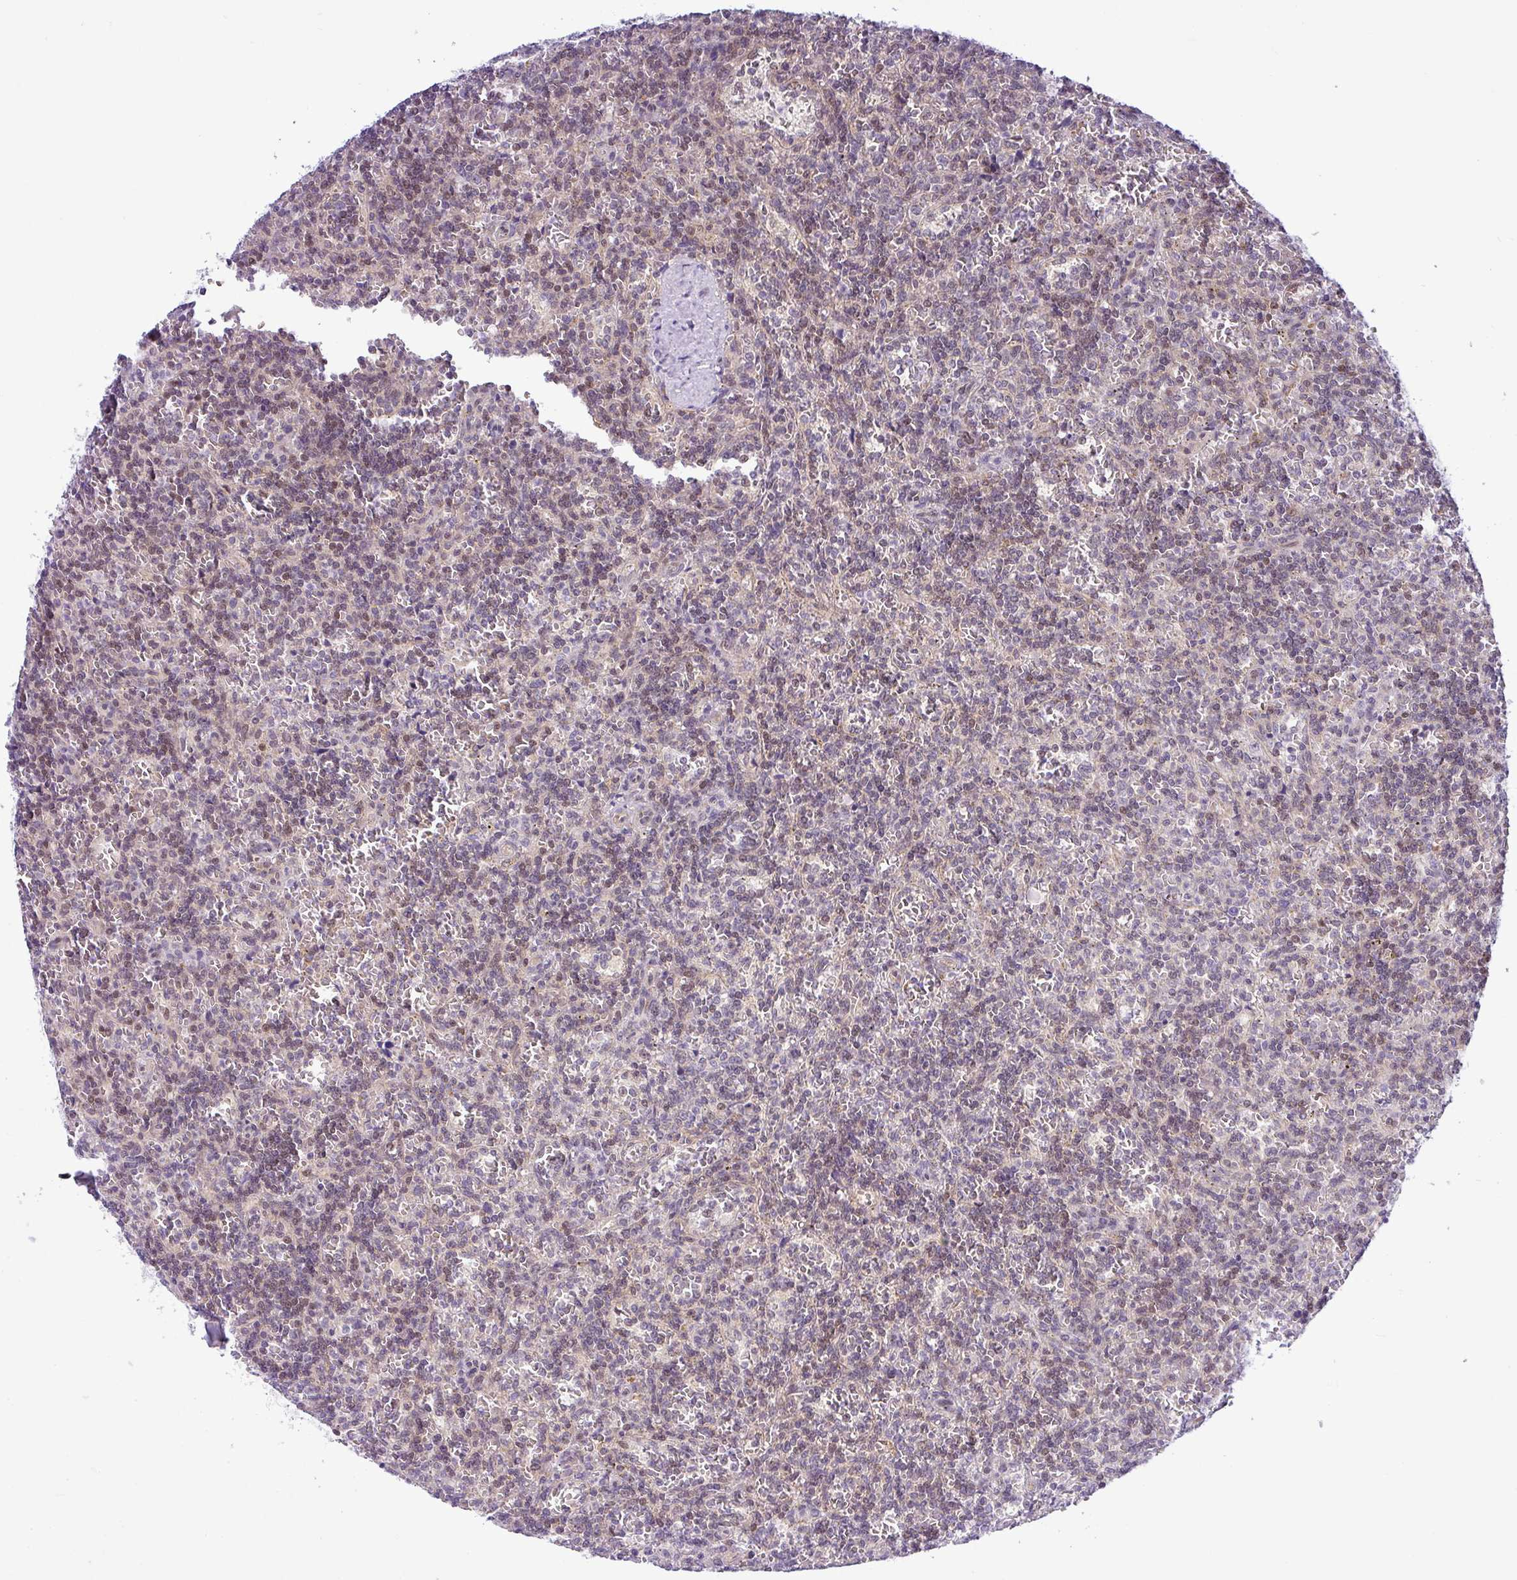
{"staining": {"intensity": "weak", "quantity": "25%-75%", "location": "nuclear"}, "tissue": "lymphoma", "cell_type": "Tumor cells", "image_type": "cancer", "snomed": [{"axis": "morphology", "description": "Malignant lymphoma, non-Hodgkin's type, Low grade"}, {"axis": "topography", "description": "Spleen"}], "caption": "Malignant lymphoma, non-Hodgkin's type (low-grade) stained for a protein (brown) reveals weak nuclear positive expression in about 25%-75% of tumor cells.", "gene": "NDUFB2", "patient": {"sex": "male", "age": 73}}